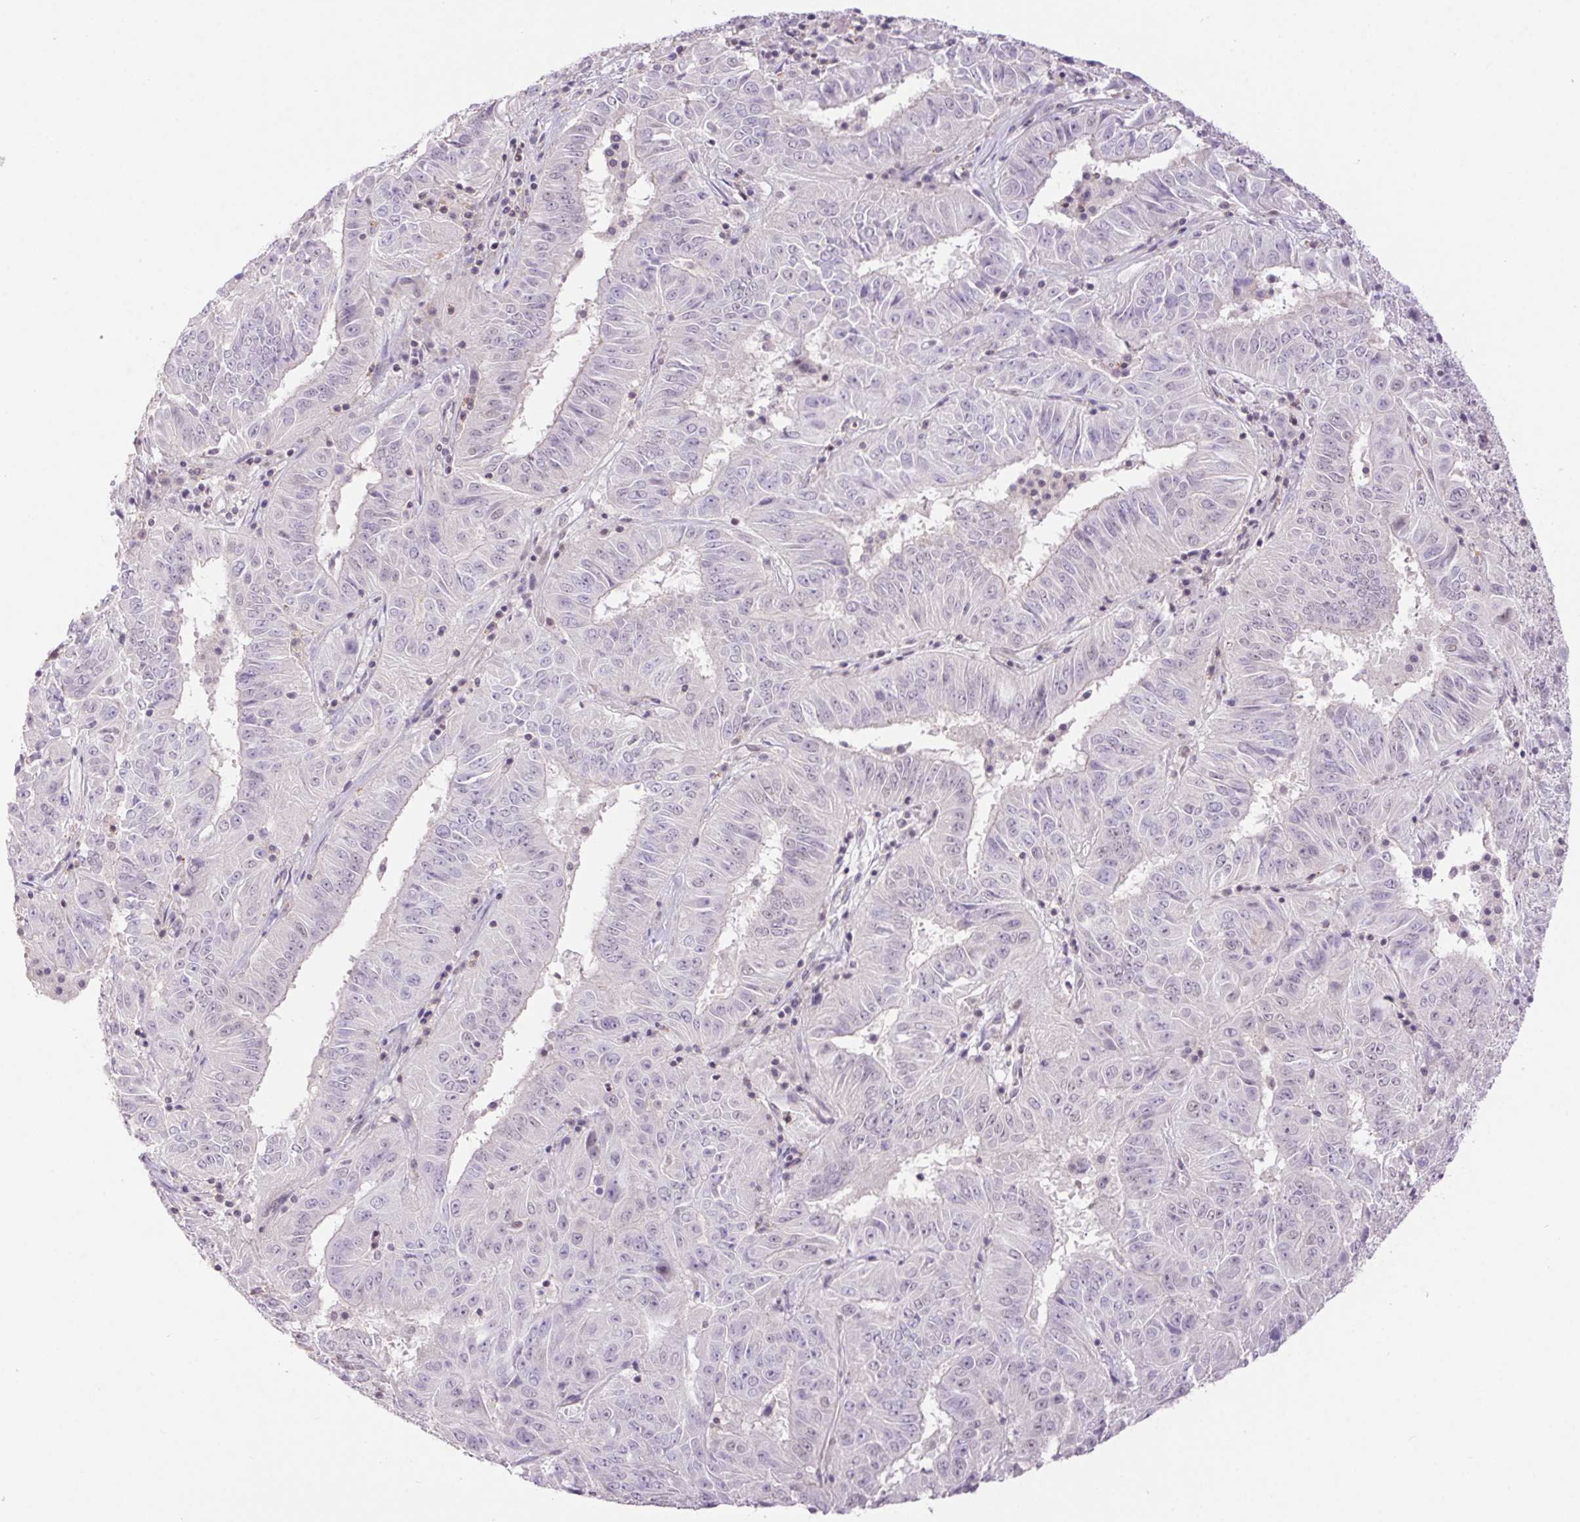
{"staining": {"intensity": "negative", "quantity": "none", "location": "none"}, "tissue": "pancreatic cancer", "cell_type": "Tumor cells", "image_type": "cancer", "snomed": [{"axis": "morphology", "description": "Adenocarcinoma, NOS"}, {"axis": "topography", "description": "Pancreas"}], "caption": "IHC micrograph of neoplastic tissue: adenocarcinoma (pancreatic) stained with DAB displays no significant protein staining in tumor cells.", "gene": "DDX17", "patient": {"sex": "male", "age": 63}}